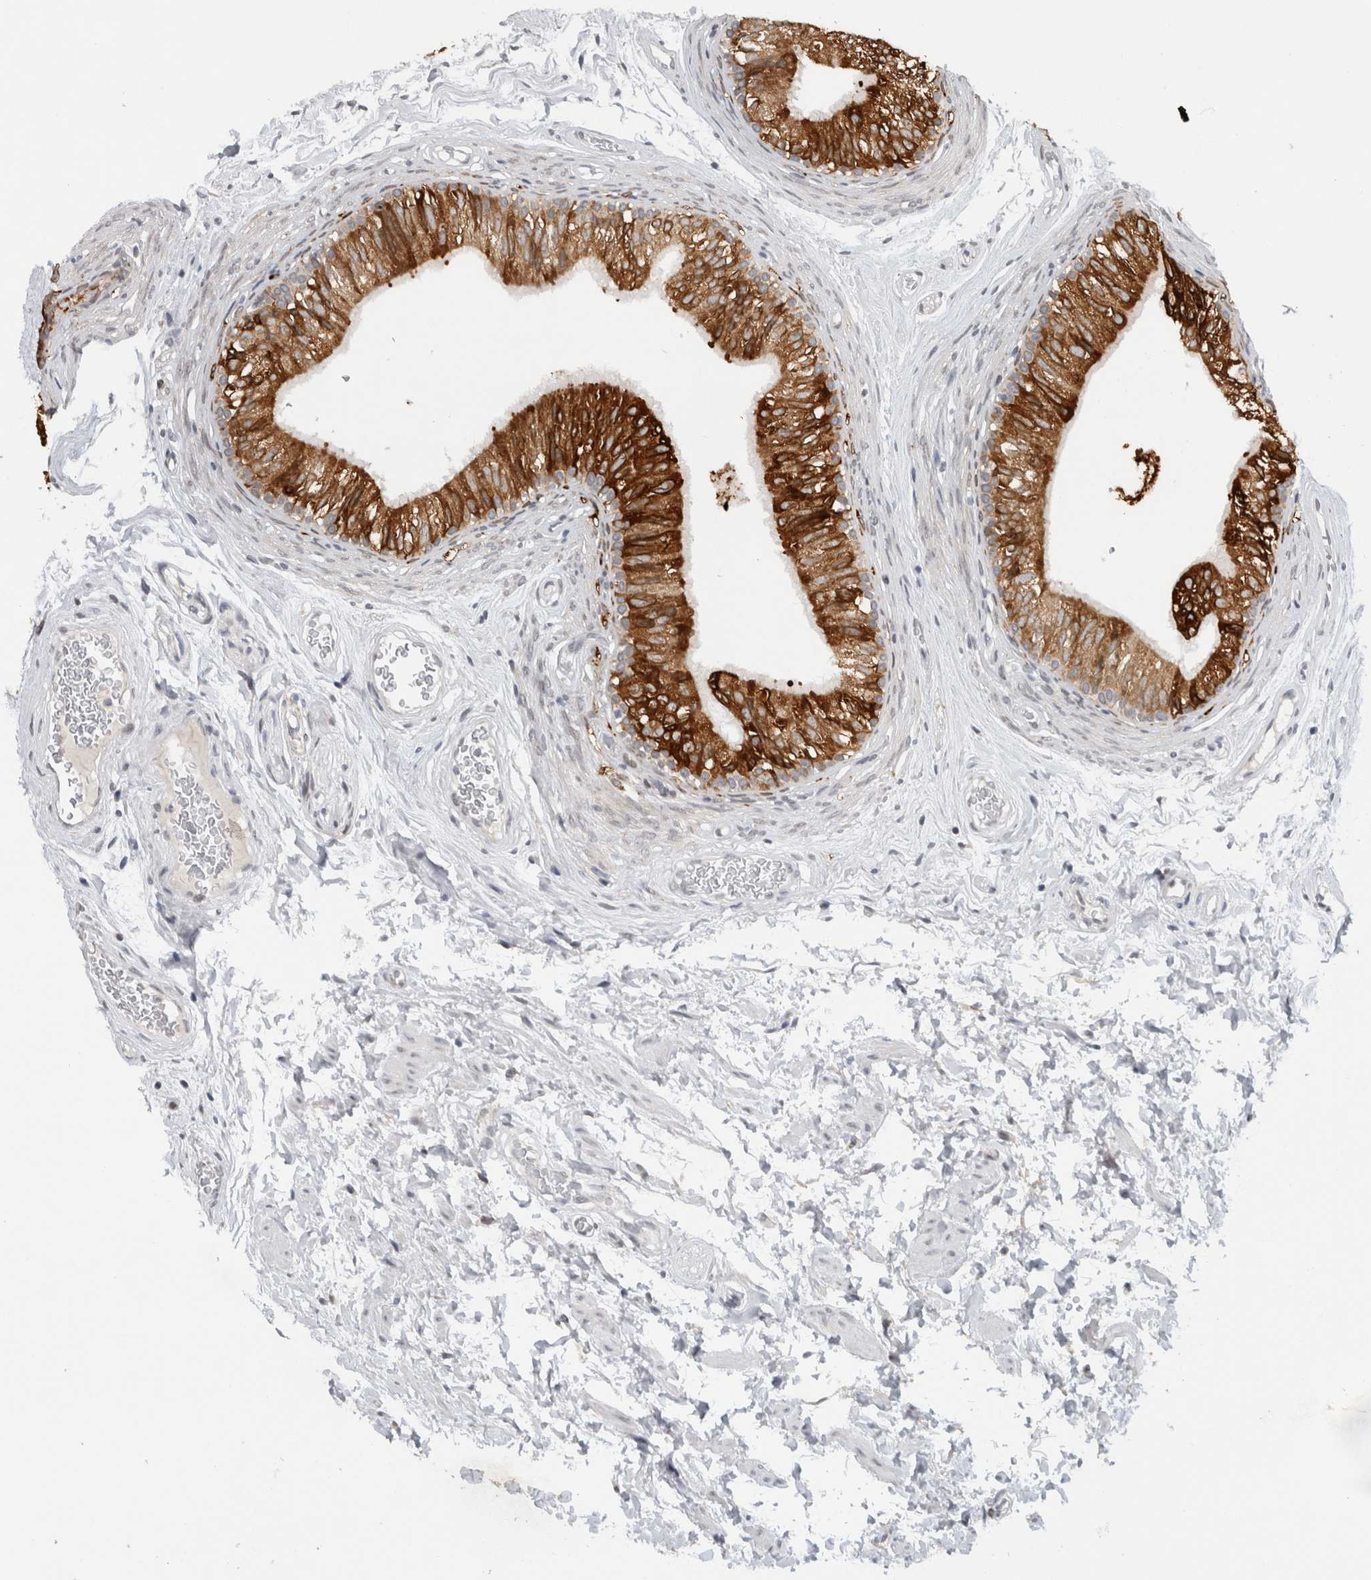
{"staining": {"intensity": "strong", "quantity": "25%-75%", "location": "cytoplasmic/membranous"}, "tissue": "epididymis", "cell_type": "Glandular cells", "image_type": "normal", "snomed": [{"axis": "morphology", "description": "Normal tissue, NOS"}, {"axis": "topography", "description": "Epididymis"}], "caption": "Immunohistochemistry (IHC) photomicrograph of benign epididymis: human epididymis stained using immunohistochemistry displays high levels of strong protein expression localized specifically in the cytoplasmic/membranous of glandular cells, appearing as a cytoplasmic/membranous brown color.", "gene": "PRXL2A", "patient": {"sex": "male", "age": 36}}